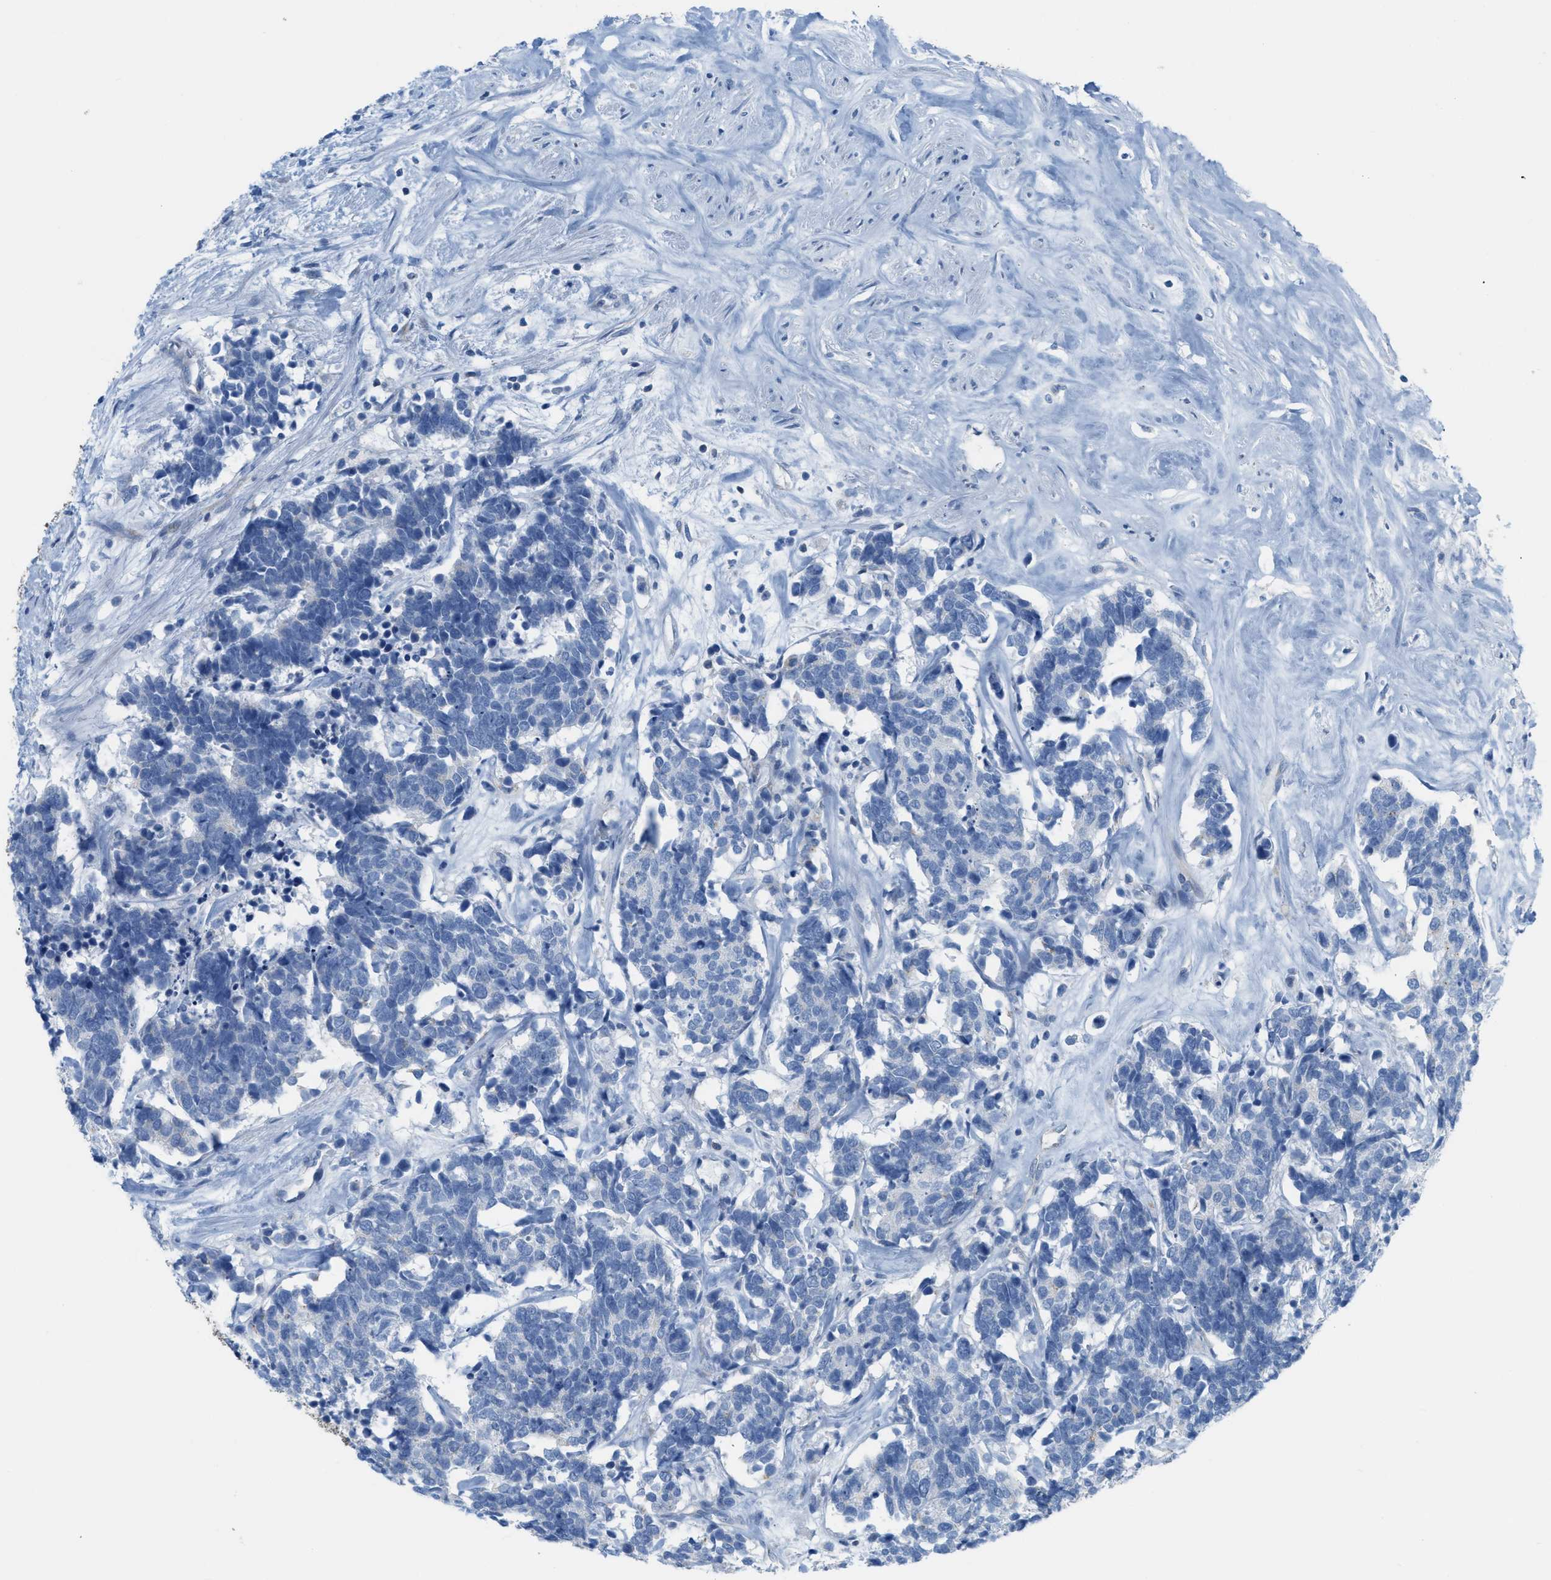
{"staining": {"intensity": "negative", "quantity": "none", "location": "none"}, "tissue": "carcinoid", "cell_type": "Tumor cells", "image_type": "cancer", "snomed": [{"axis": "morphology", "description": "Carcinoma, NOS"}, {"axis": "morphology", "description": "Carcinoid, malignant, NOS"}, {"axis": "topography", "description": "Urinary bladder"}], "caption": "This is an IHC photomicrograph of human carcinoma. There is no expression in tumor cells.", "gene": "ASGR1", "patient": {"sex": "male", "age": 57}}